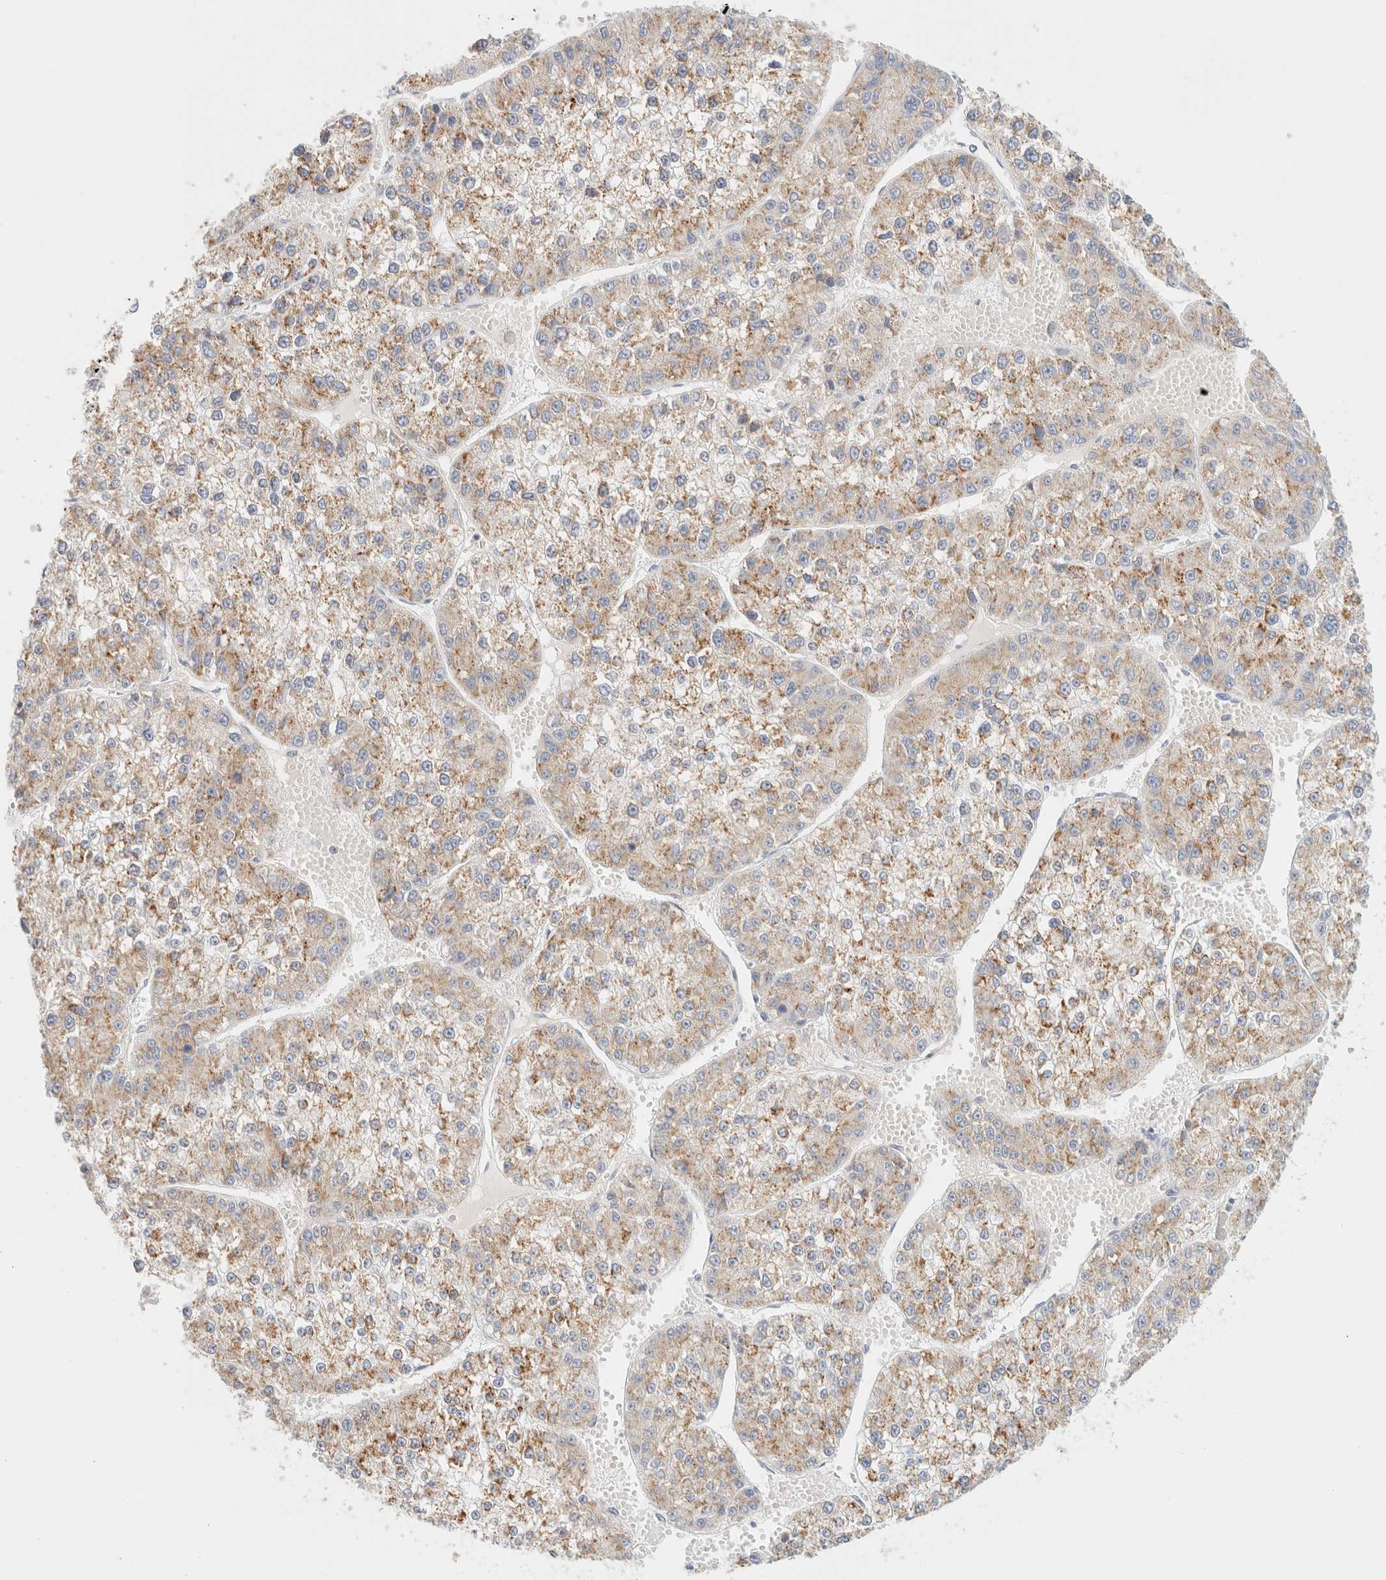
{"staining": {"intensity": "weak", "quantity": ">75%", "location": "cytoplasmic/membranous"}, "tissue": "liver cancer", "cell_type": "Tumor cells", "image_type": "cancer", "snomed": [{"axis": "morphology", "description": "Carcinoma, Hepatocellular, NOS"}, {"axis": "topography", "description": "Liver"}], "caption": "Immunohistochemical staining of liver hepatocellular carcinoma displays low levels of weak cytoplasmic/membranous protein staining in about >75% of tumor cells.", "gene": "KRT20", "patient": {"sex": "female", "age": 73}}